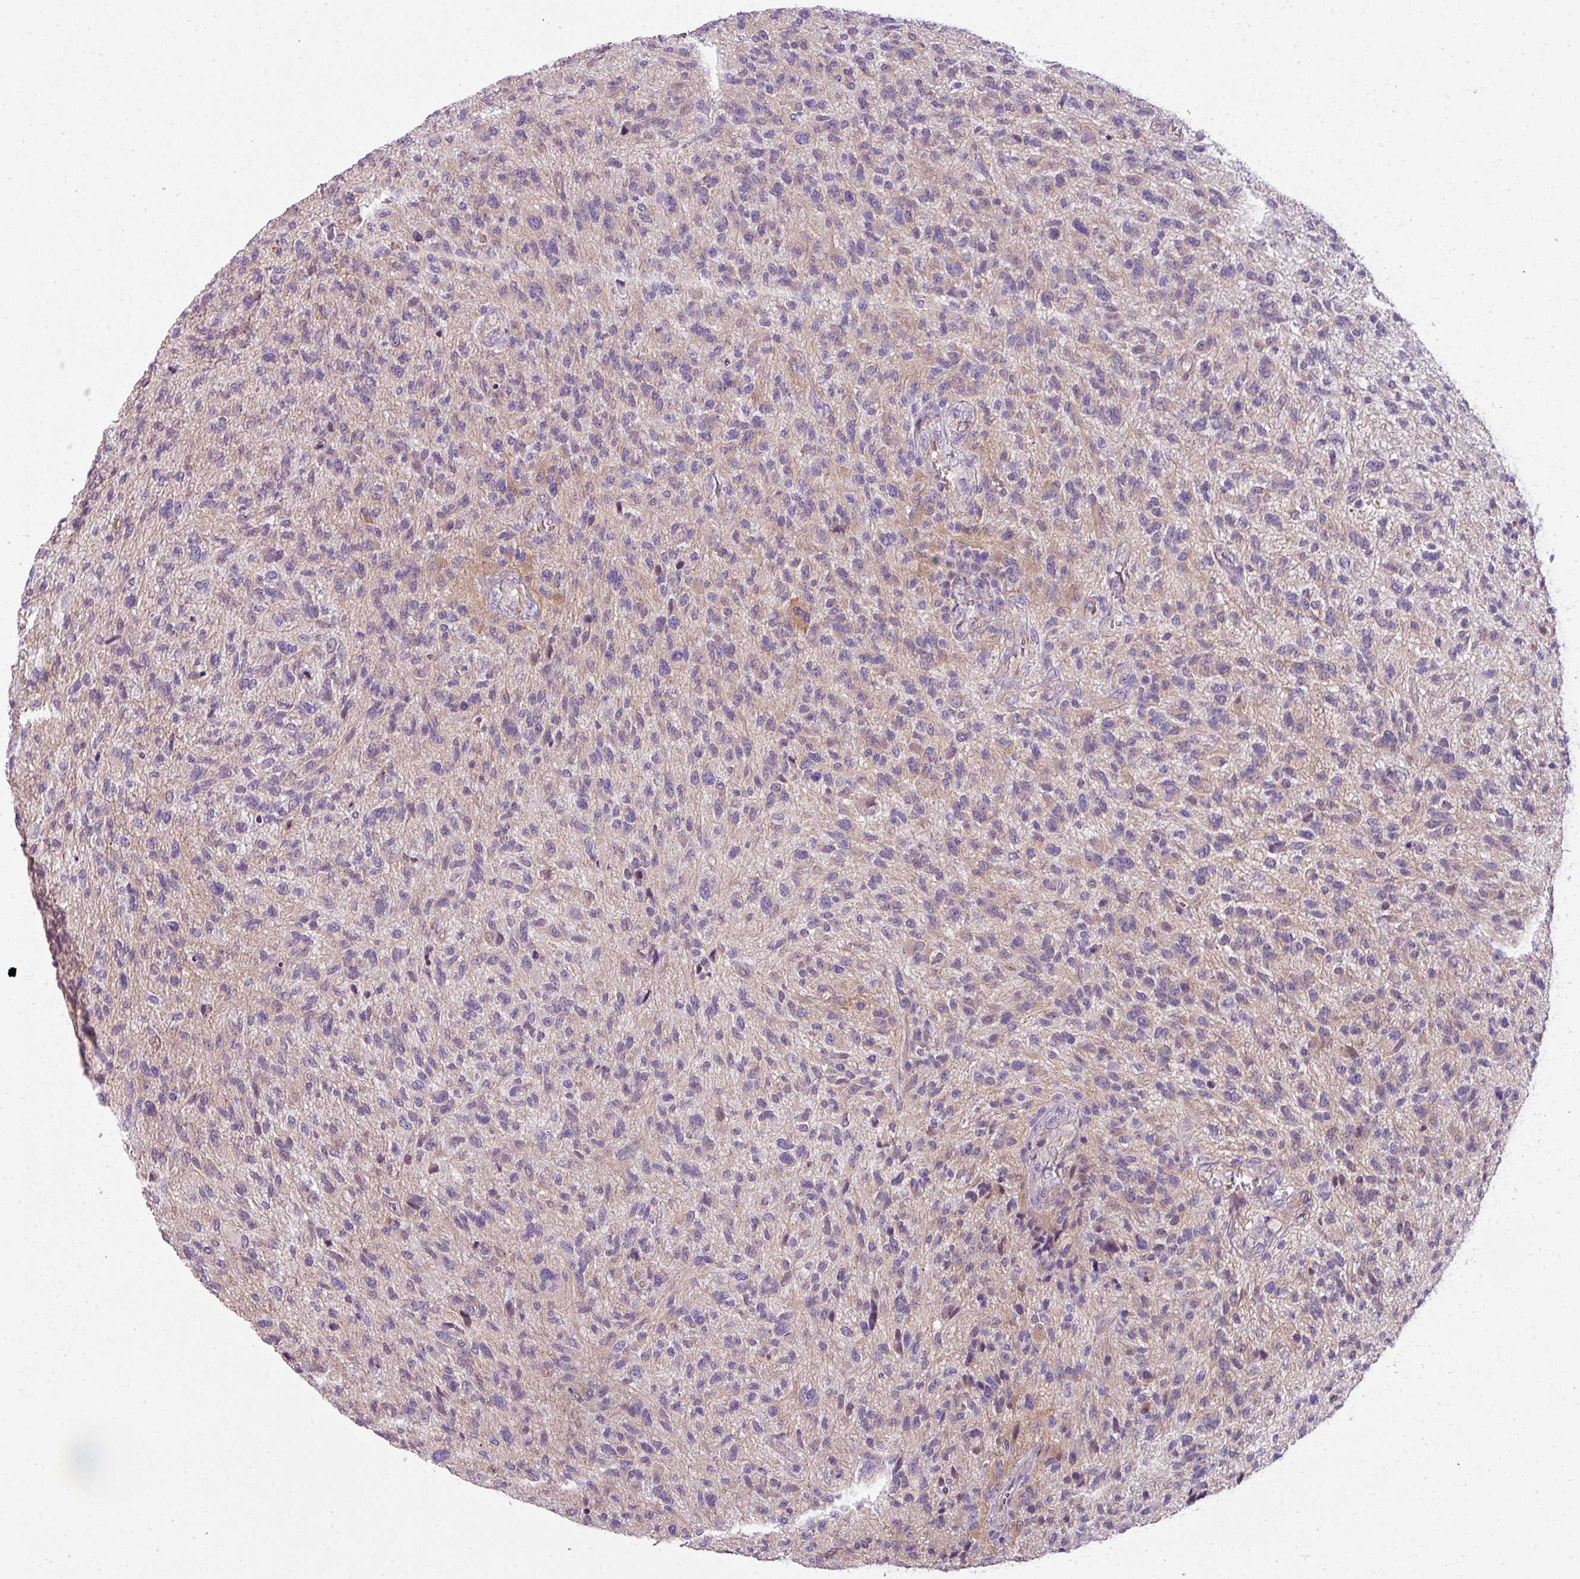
{"staining": {"intensity": "negative", "quantity": "none", "location": "none"}, "tissue": "glioma", "cell_type": "Tumor cells", "image_type": "cancer", "snomed": [{"axis": "morphology", "description": "Glioma, malignant, High grade"}, {"axis": "topography", "description": "Brain"}], "caption": "A high-resolution photomicrograph shows immunohistochemistry (IHC) staining of glioma, which exhibits no significant positivity in tumor cells.", "gene": "PALS2", "patient": {"sex": "male", "age": 47}}